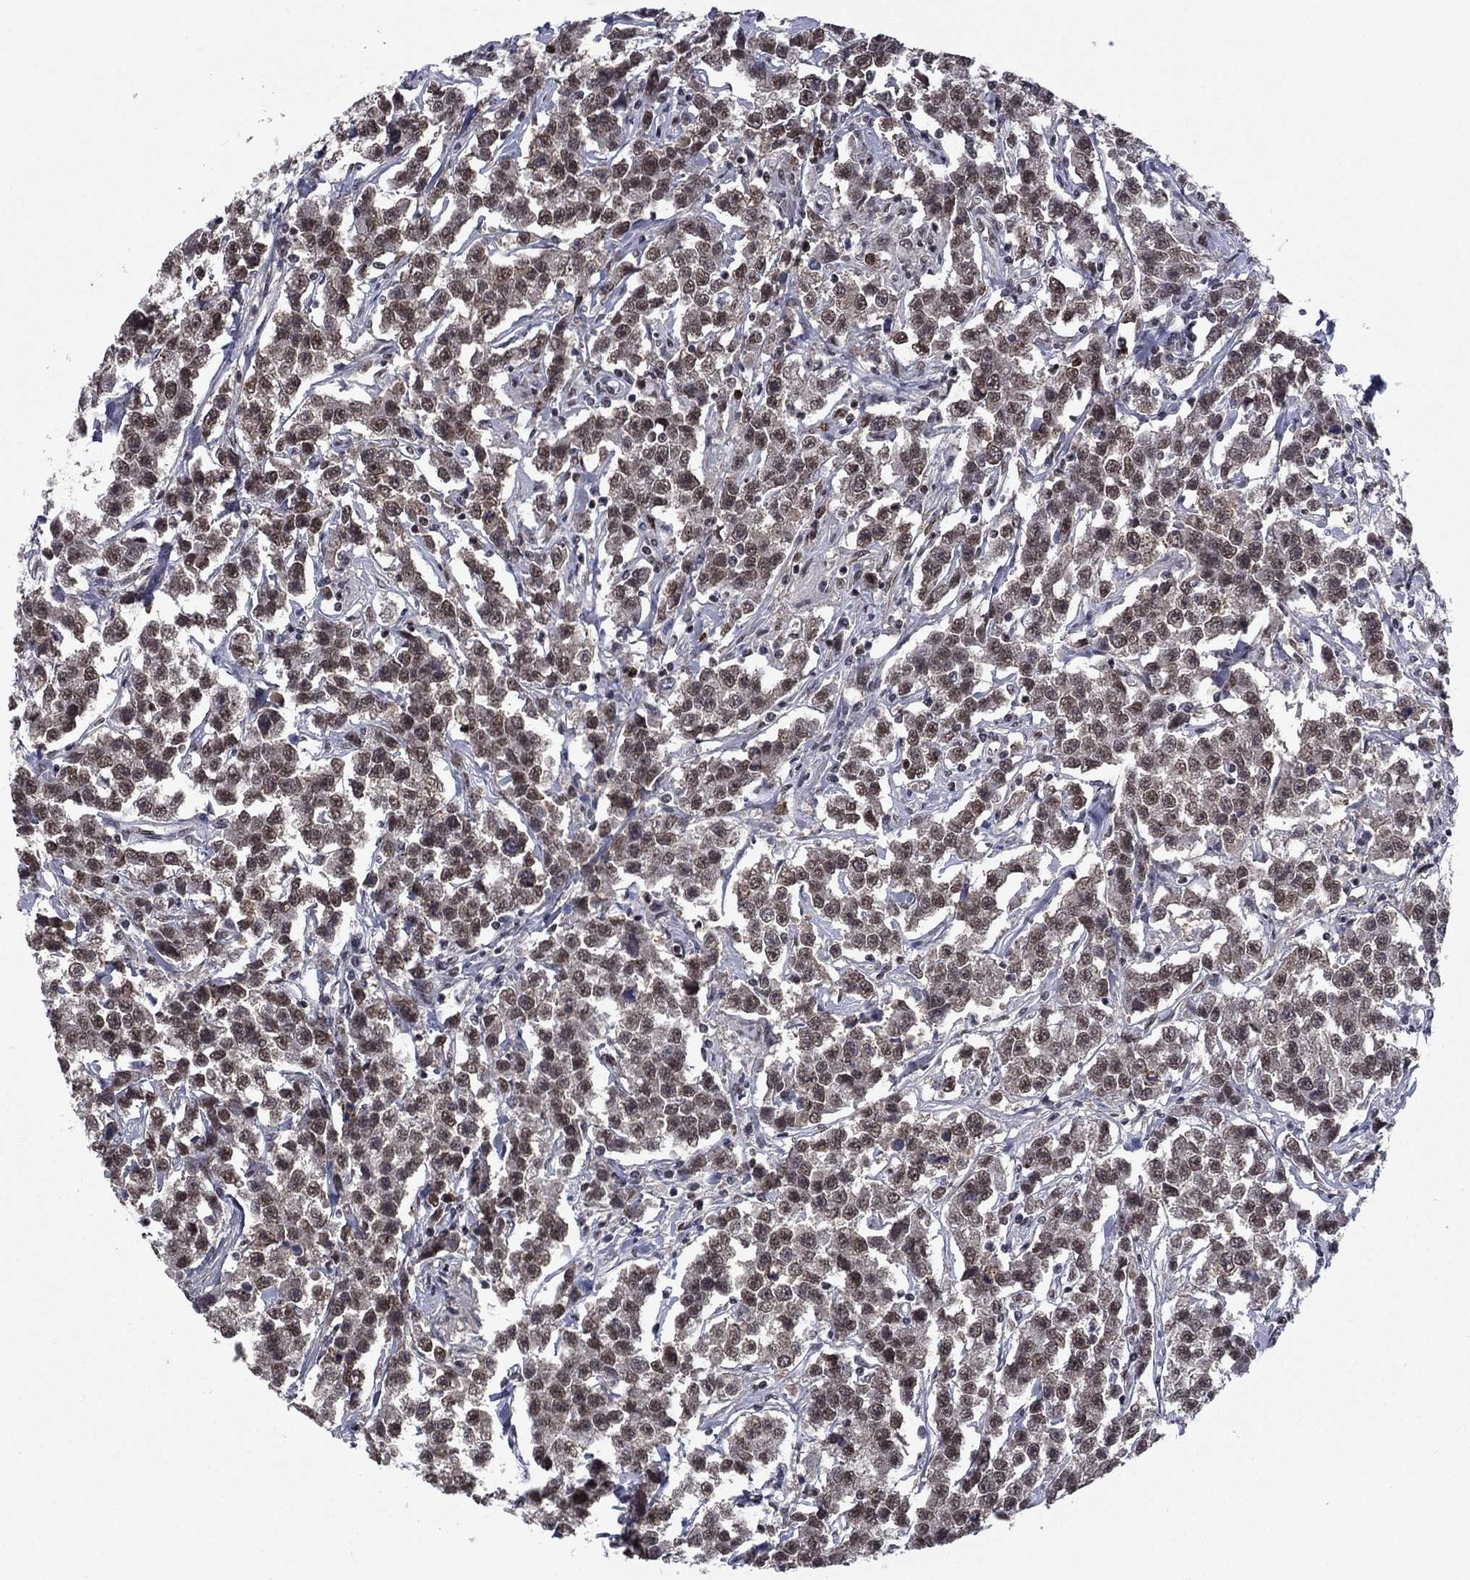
{"staining": {"intensity": "strong", "quantity": "25%-75%", "location": "nuclear"}, "tissue": "testis cancer", "cell_type": "Tumor cells", "image_type": "cancer", "snomed": [{"axis": "morphology", "description": "Seminoma, NOS"}, {"axis": "topography", "description": "Testis"}], "caption": "A brown stain shows strong nuclear positivity of a protein in human testis cancer (seminoma) tumor cells. (Brightfield microscopy of DAB IHC at high magnification).", "gene": "TYMS", "patient": {"sex": "male", "age": 59}}